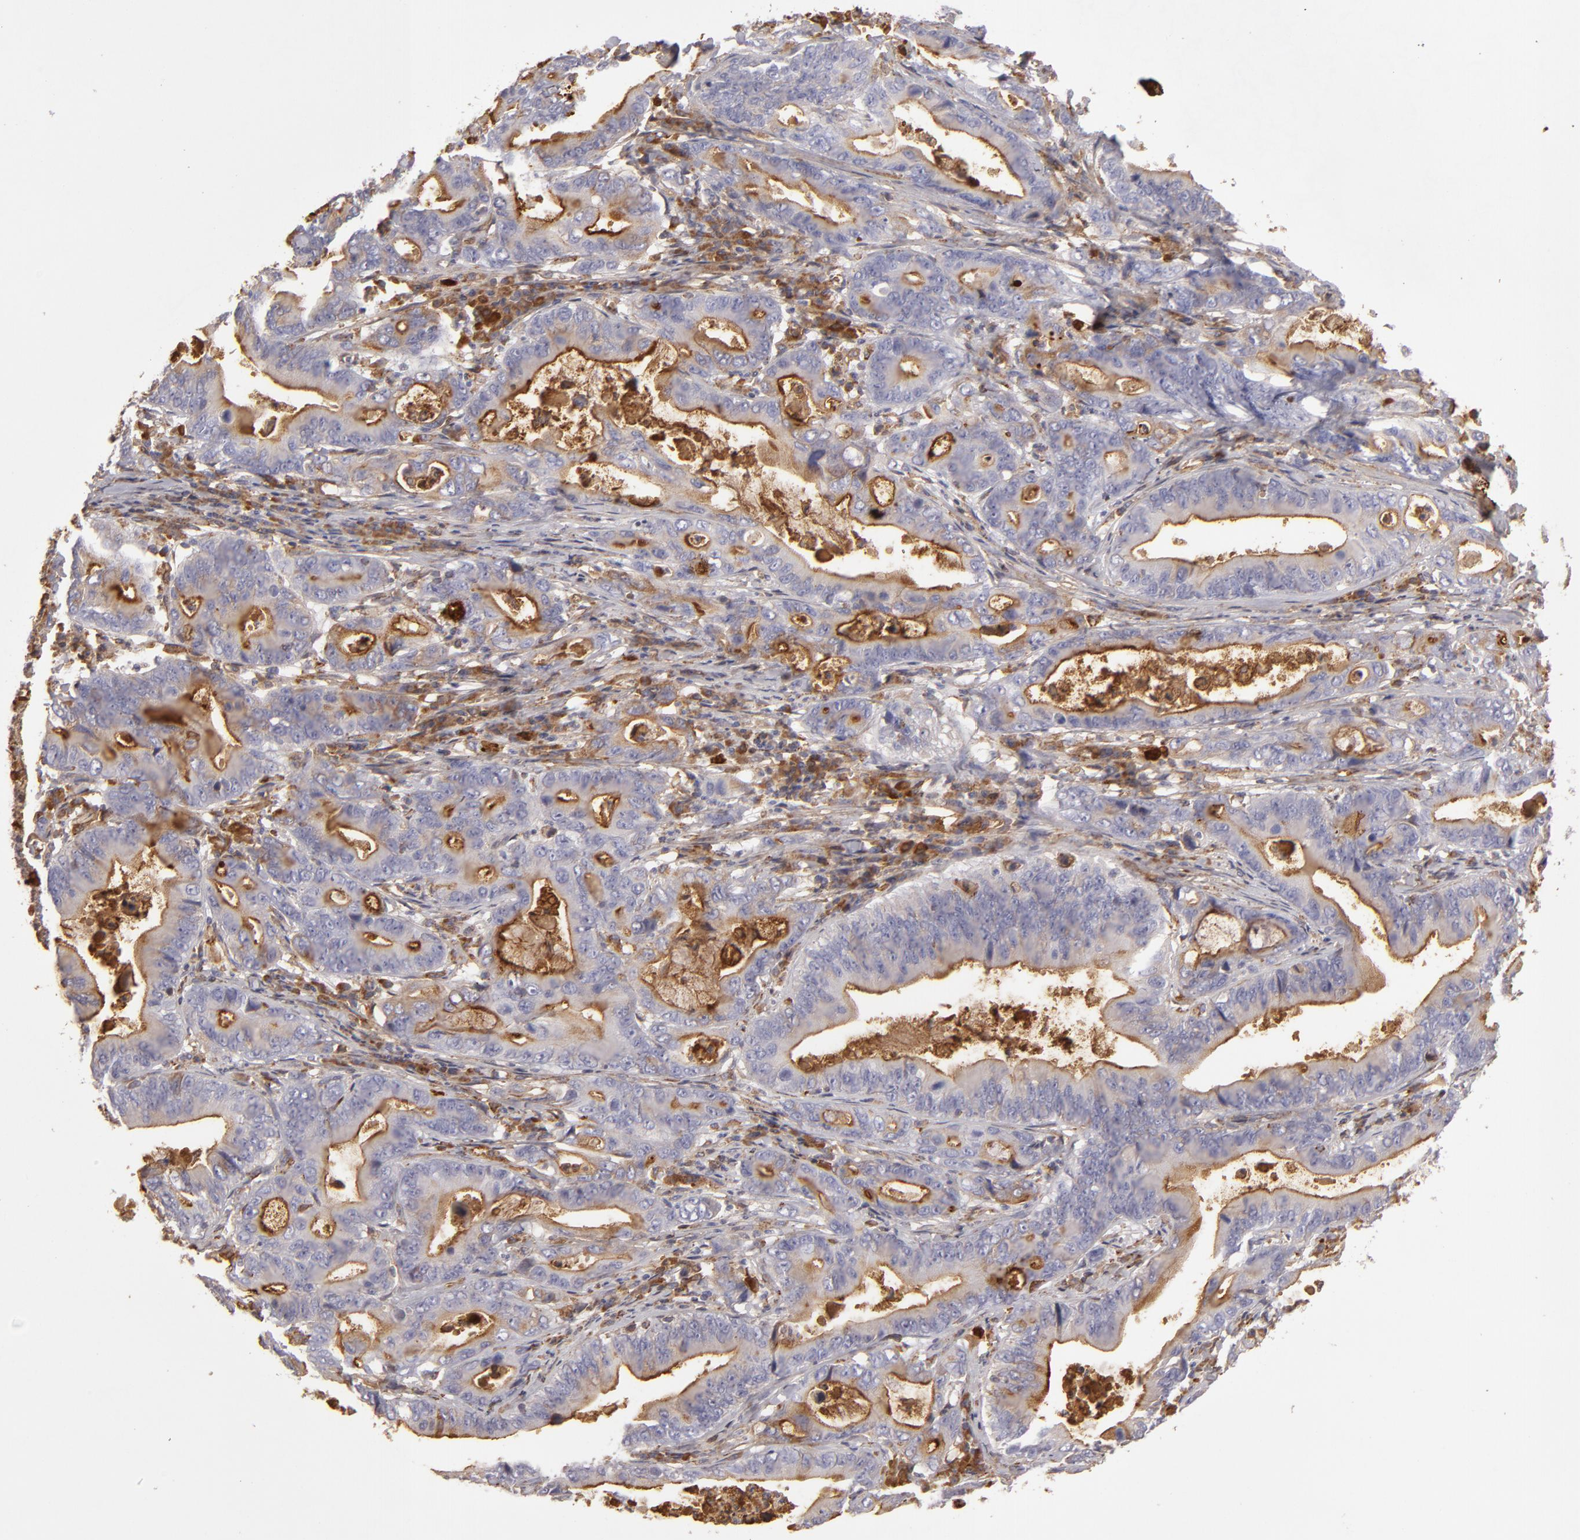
{"staining": {"intensity": "strong", "quantity": ">75%", "location": "cytoplasmic/membranous"}, "tissue": "stomach cancer", "cell_type": "Tumor cells", "image_type": "cancer", "snomed": [{"axis": "morphology", "description": "Adenocarcinoma, NOS"}, {"axis": "topography", "description": "Stomach, upper"}], "caption": "Stomach adenocarcinoma stained for a protein displays strong cytoplasmic/membranous positivity in tumor cells.", "gene": "CFB", "patient": {"sex": "male", "age": 63}}